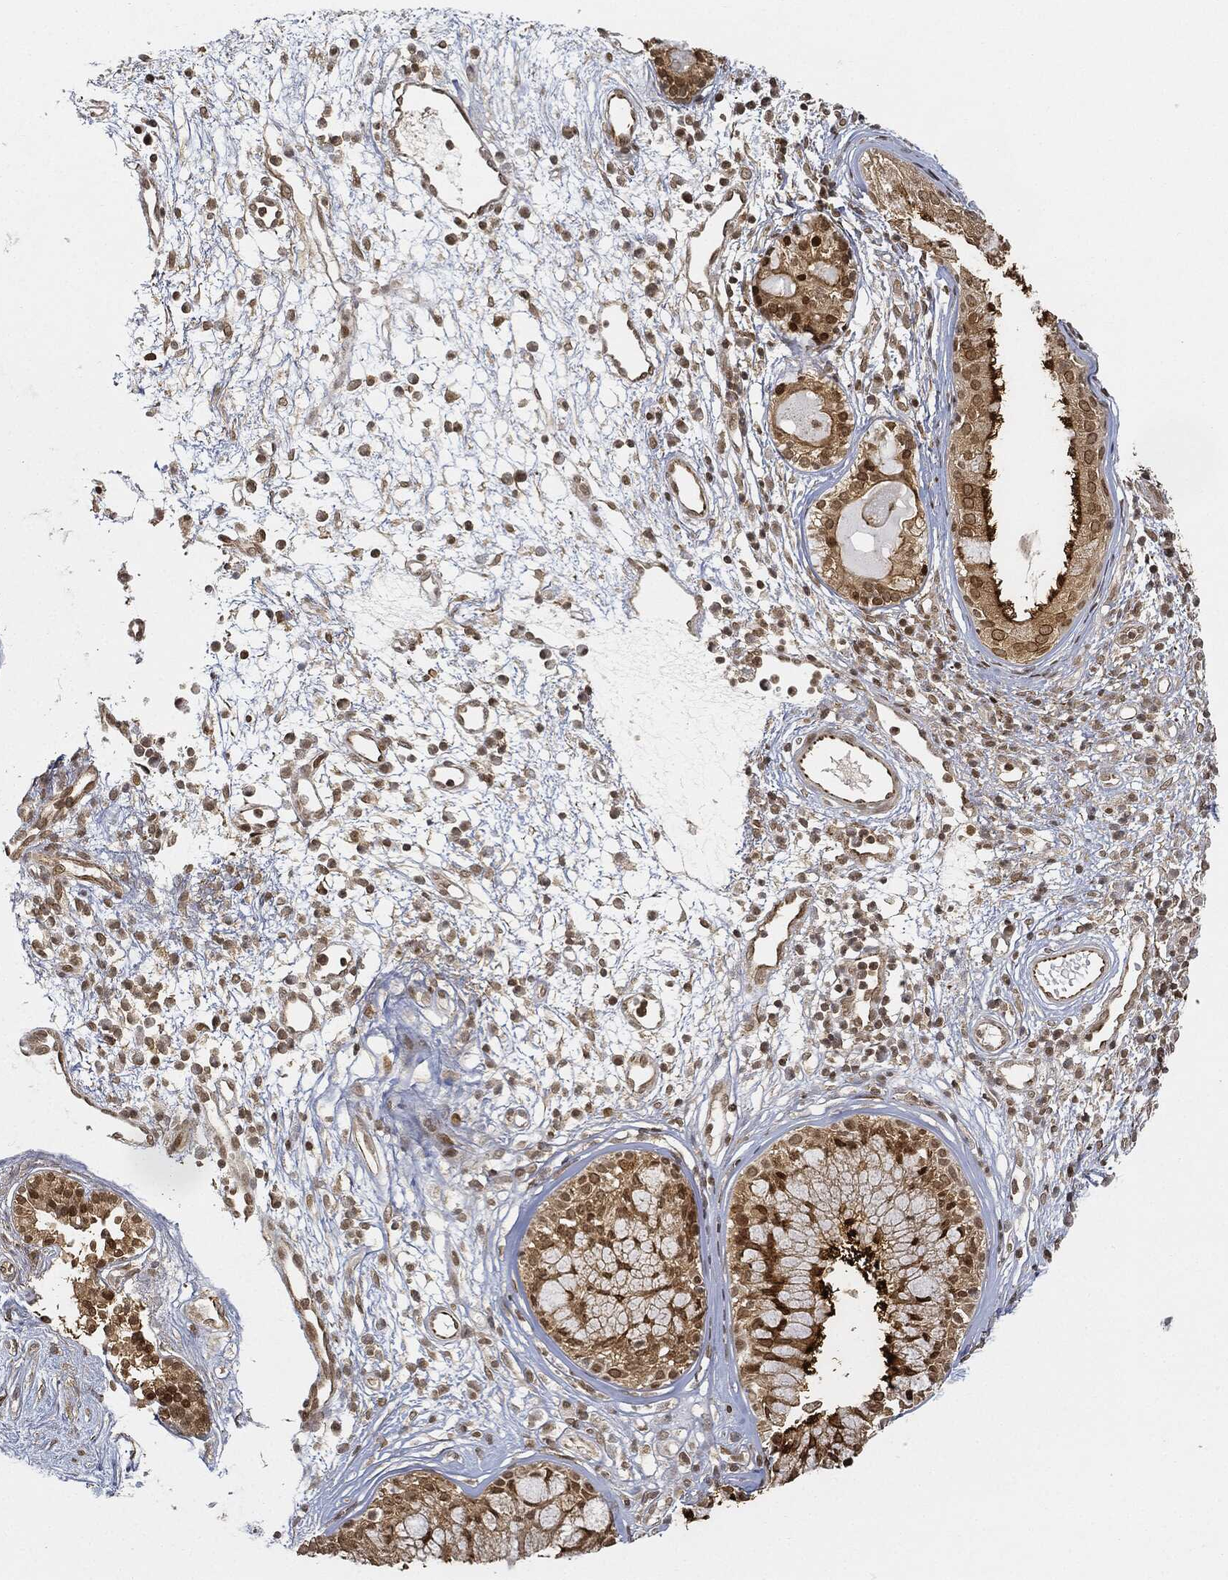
{"staining": {"intensity": "strong", "quantity": ">75%", "location": "cytoplasmic/membranous"}, "tissue": "nasopharynx", "cell_type": "Respiratory epithelial cells", "image_type": "normal", "snomed": [{"axis": "morphology", "description": "Normal tissue, NOS"}, {"axis": "topography", "description": "Nasopharynx"}], "caption": "An immunohistochemistry micrograph of benign tissue is shown. Protein staining in brown labels strong cytoplasmic/membranous positivity in nasopharynx within respiratory epithelial cells.", "gene": "CIB1", "patient": {"sex": "male", "age": 77}}